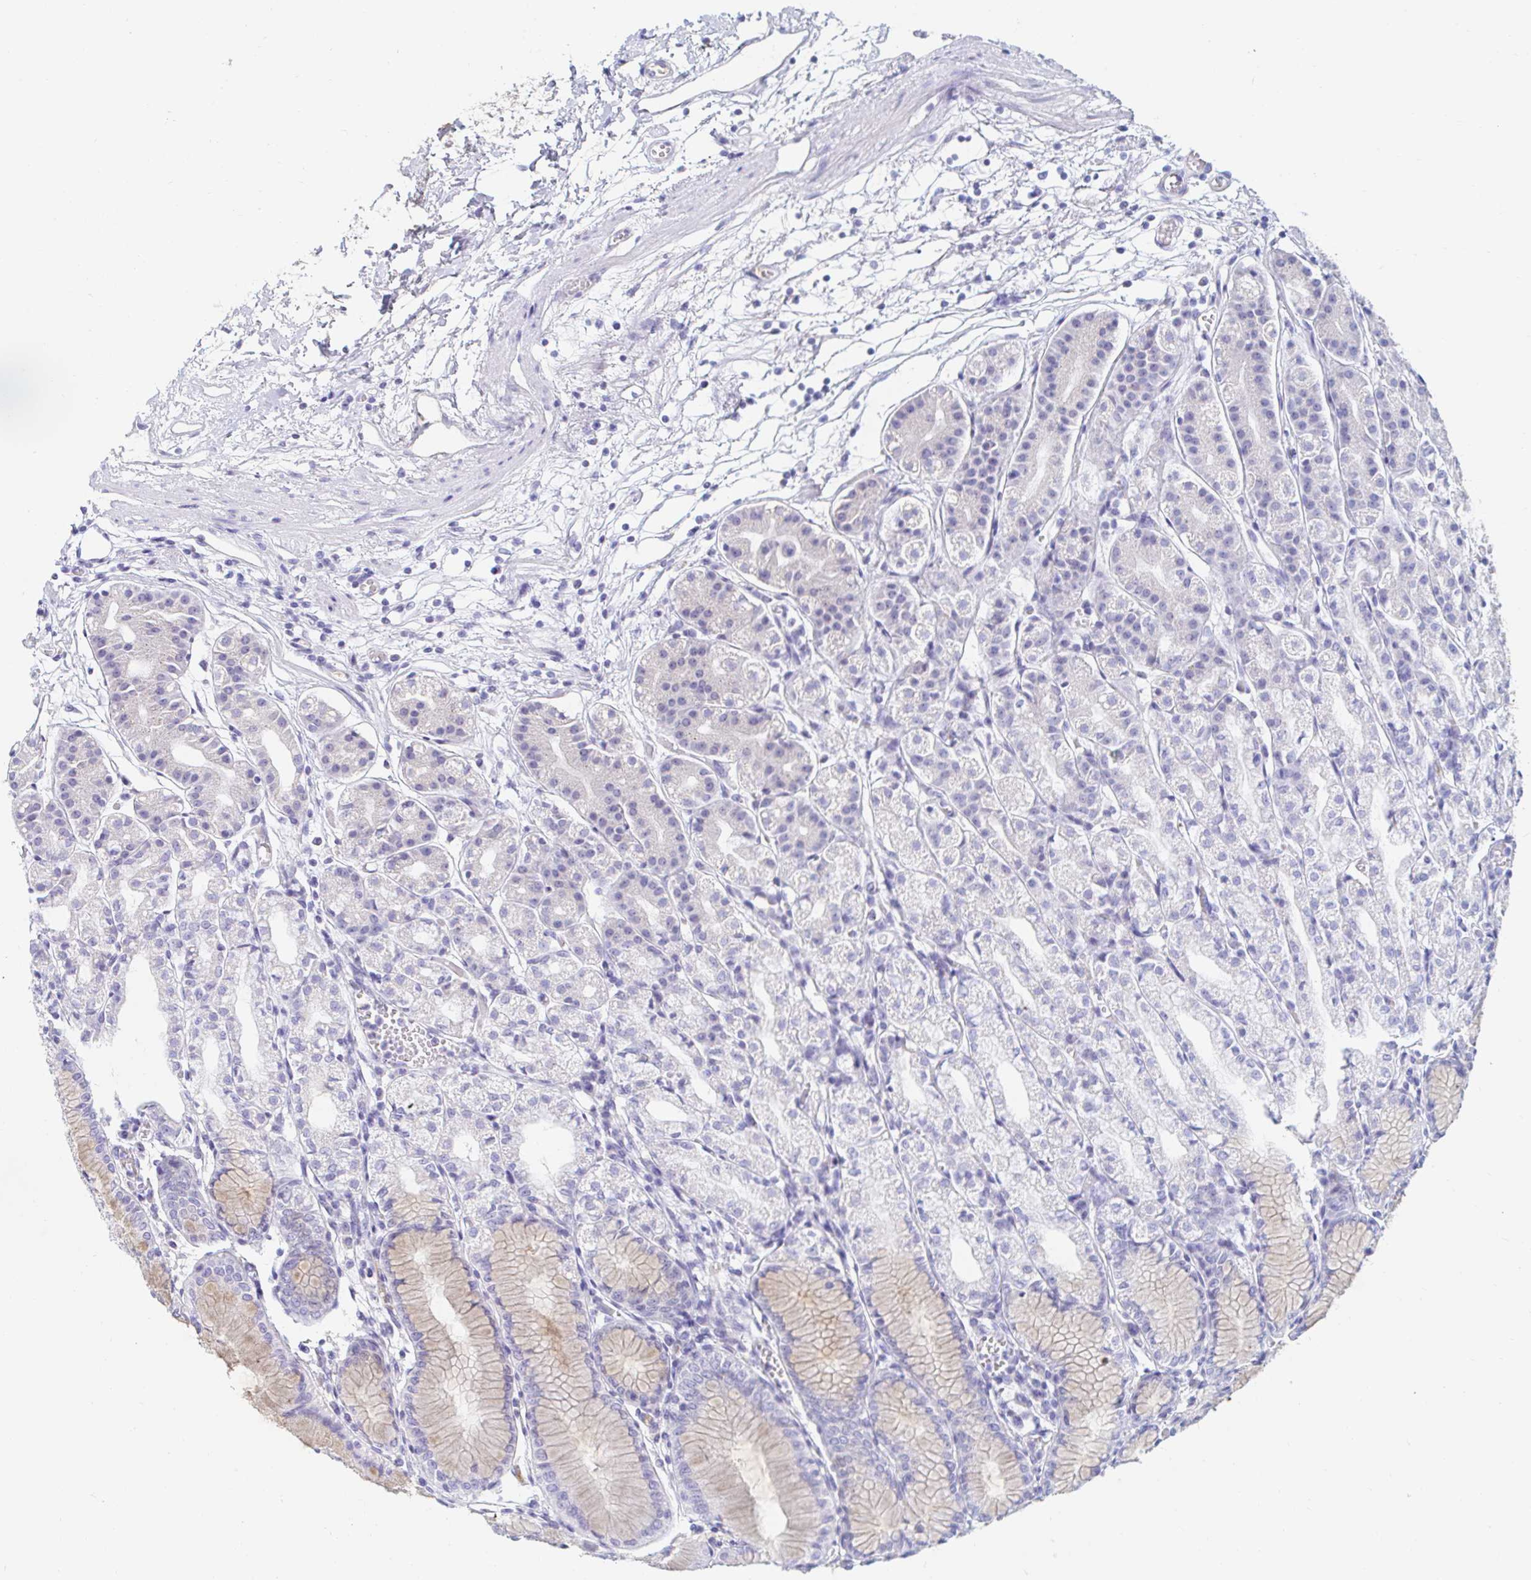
{"staining": {"intensity": "weak", "quantity": "<25%", "location": "cytoplasmic/membranous"}, "tissue": "stomach", "cell_type": "Glandular cells", "image_type": "normal", "snomed": [{"axis": "morphology", "description": "Normal tissue, NOS"}, {"axis": "topography", "description": "Stomach"}], "caption": "An immunohistochemistry (IHC) micrograph of normal stomach is shown. There is no staining in glandular cells of stomach.", "gene": "TEX44", "patient": {"sex": "female", "age": 57}}